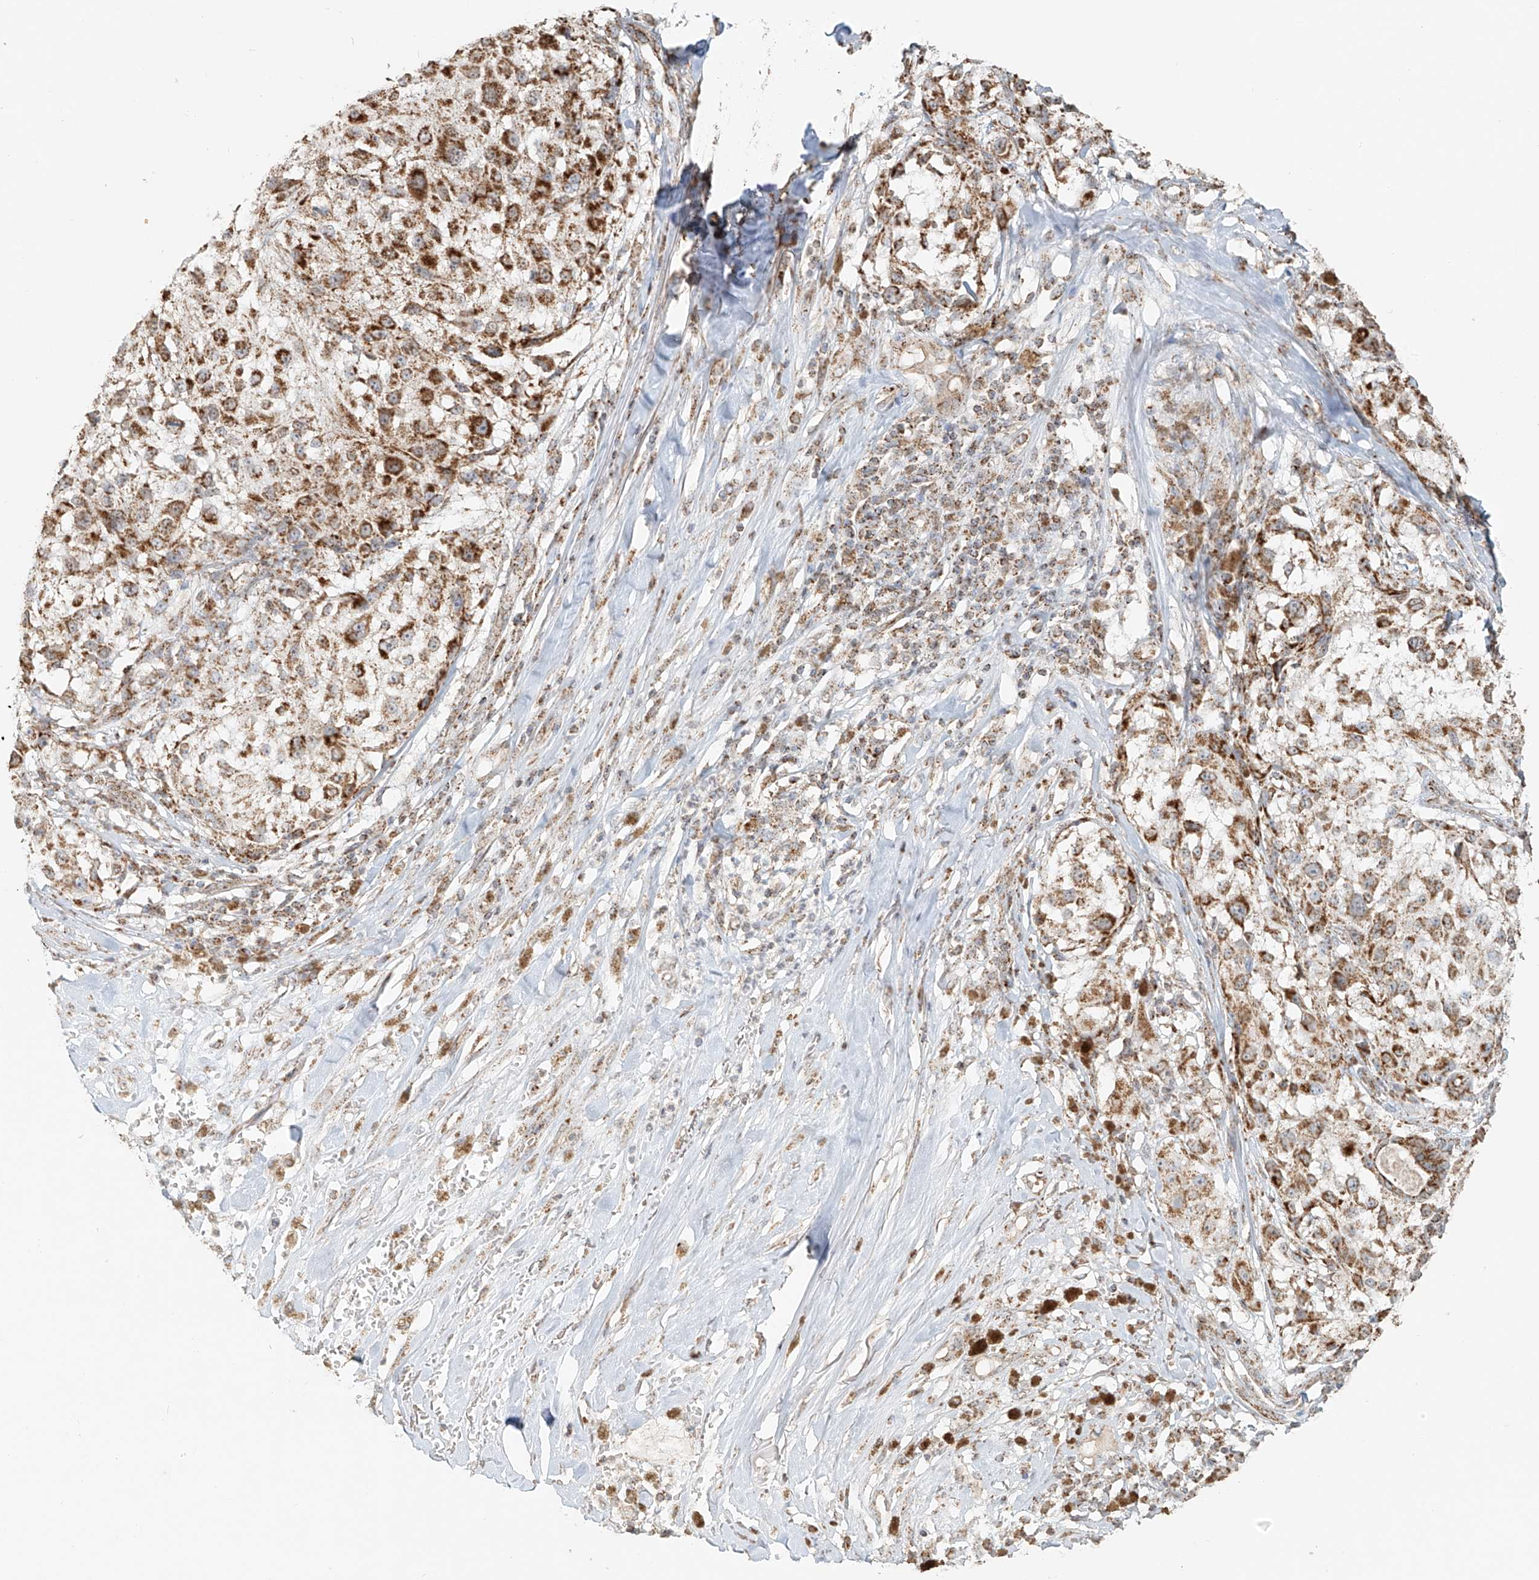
{"staining": {"intensity": "moderate", "quantity": ">75%", "location": "cytoplasmic/membranous"}, "tissue": "melanoma", "cell_type": "Tumor cells", "image_type": "cancer", "snomed": [{"axis": "morphology", "description": "Necrosis, NOS"}, {"axis": "morphology", "description": "Malignant melanoma, NOS"}, {"axis": "topography", "description": "Skin"}], "caption": "Moderate cytoplasmic/membranous staining is appreciated in approximately >75% of tumor cells in malignant melanoma. The staining was performed using DAB (3,3'-diaminobenzidine) to visualize the protein expression in brown, while the nuclei were stained in blue with hematoxylin (Magnification: 20x).", "gene": "MIPEP", "patient": {"sex": "female", "age": 87}}